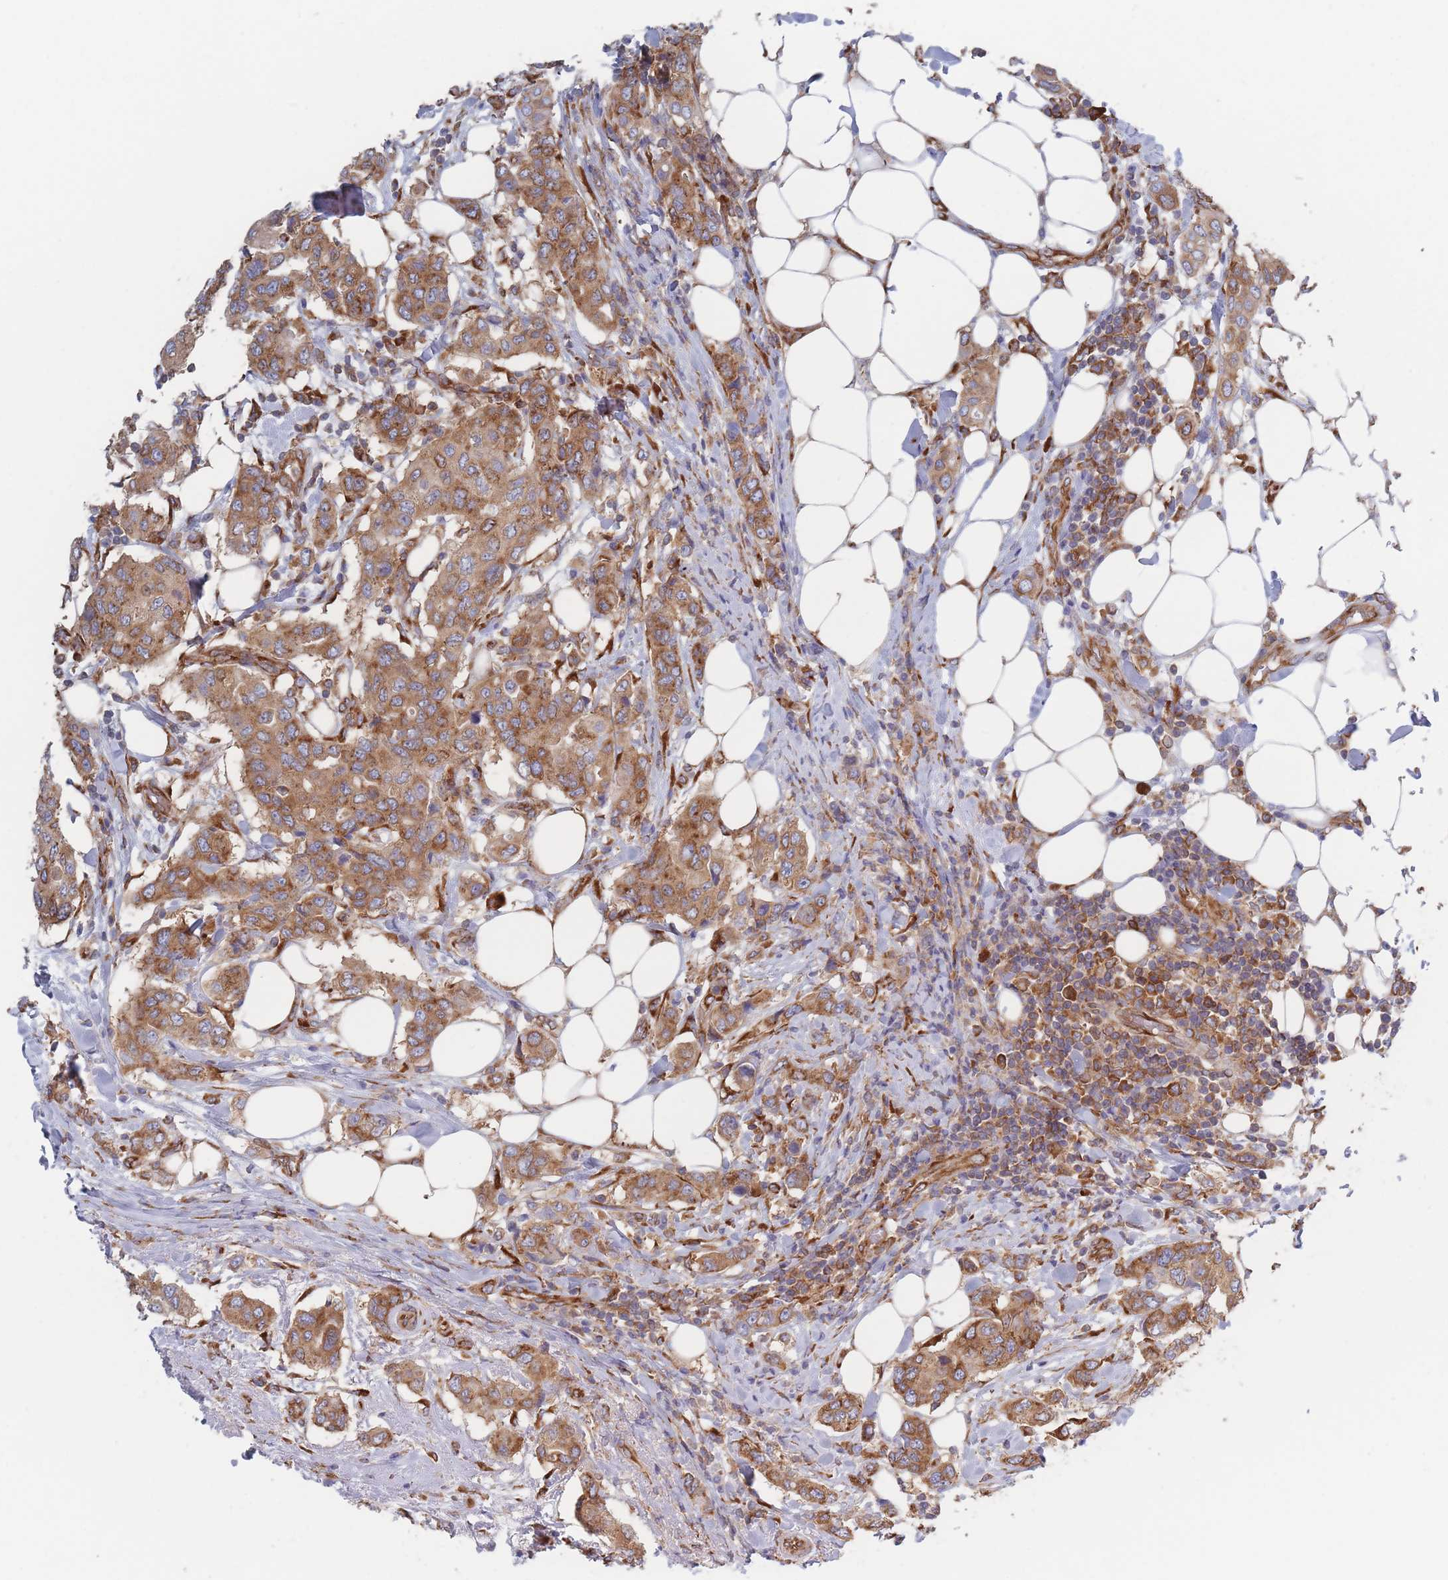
{"staining": {"intensity": "moderate", "quantity": ">75%", "location": "cytoplasmic/membranous"}, "tissue": "breast cancer", "cell_type": "Tumor cells", "image_type": "cancer", "snomed": [{"axis": "morphology", "description": "Lobular carcinoma"}, {"axis": "topography", "description": "Breast"}], "caption": "Immunohistochemistry (DAB (3,3'-diaminobenzidine)) staining of lobular carcinoma (breast) exhibits moderate cytoplasmic/membranous protein expression in approximately >75% of tumor cells. Nuclei are stained in blue.", "gene": "EEF1B2", "patient": {"sex": "female", "age": 51}}